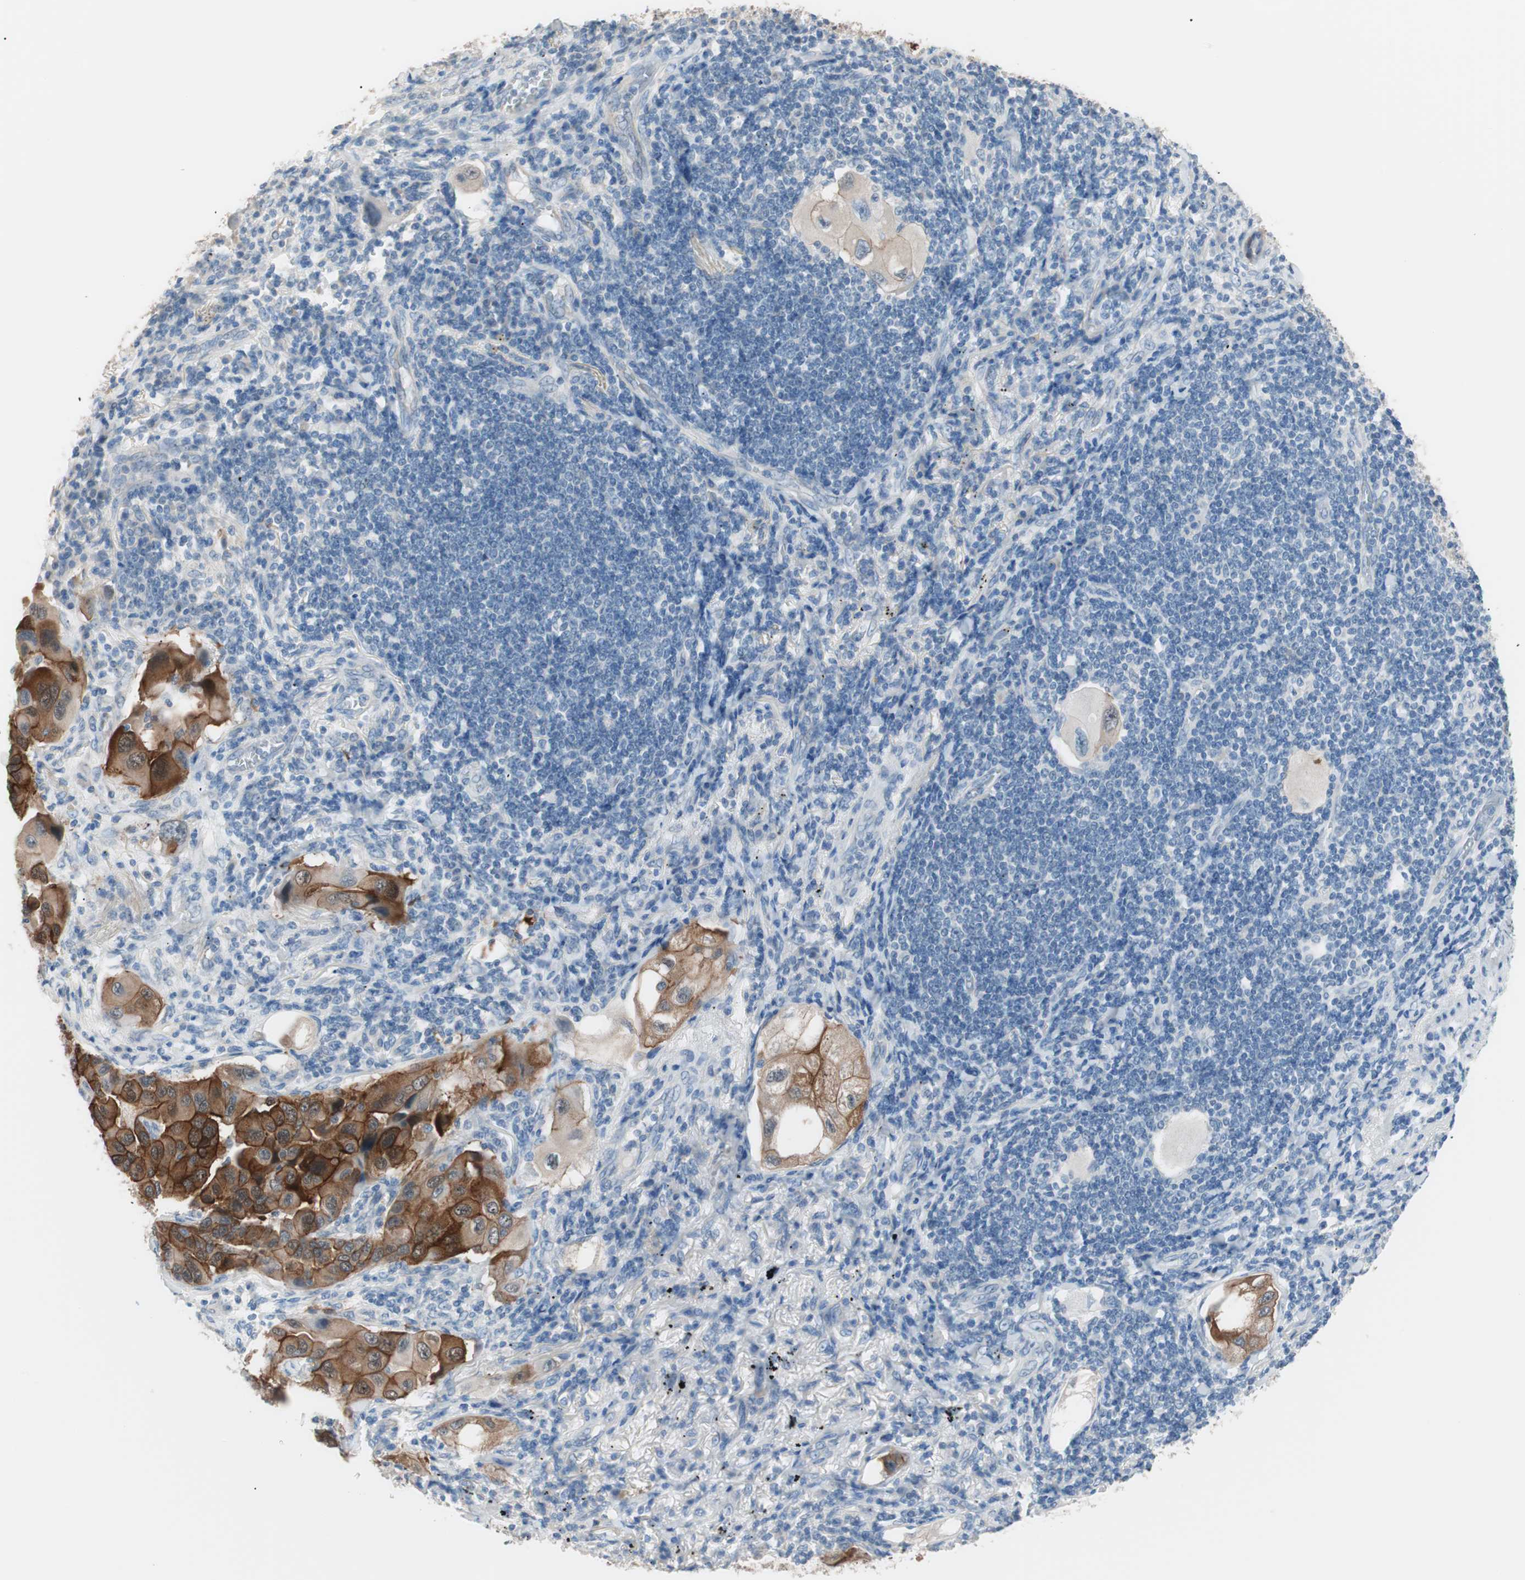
{"staining": {"intensity": "strong", "quantity": ">75%", "location": "cytoplasmic/membranous"}, "tissue": "lung cancer", "cell_type": "Tumor cells", "image_type": "cancer", "snomed": [{"axis": "morphology", "description": "Adenocarcinoma, NOS"}, {"axis": "topography", "description": "Lung"}], "caption": "Tumor cells show high levels of strong cytoplasmic/membranous expression in about >75% of cells in adenocarcinoma (lung).", "gene": "VIL1", "patient": {"sex": "female", "age": 65}}